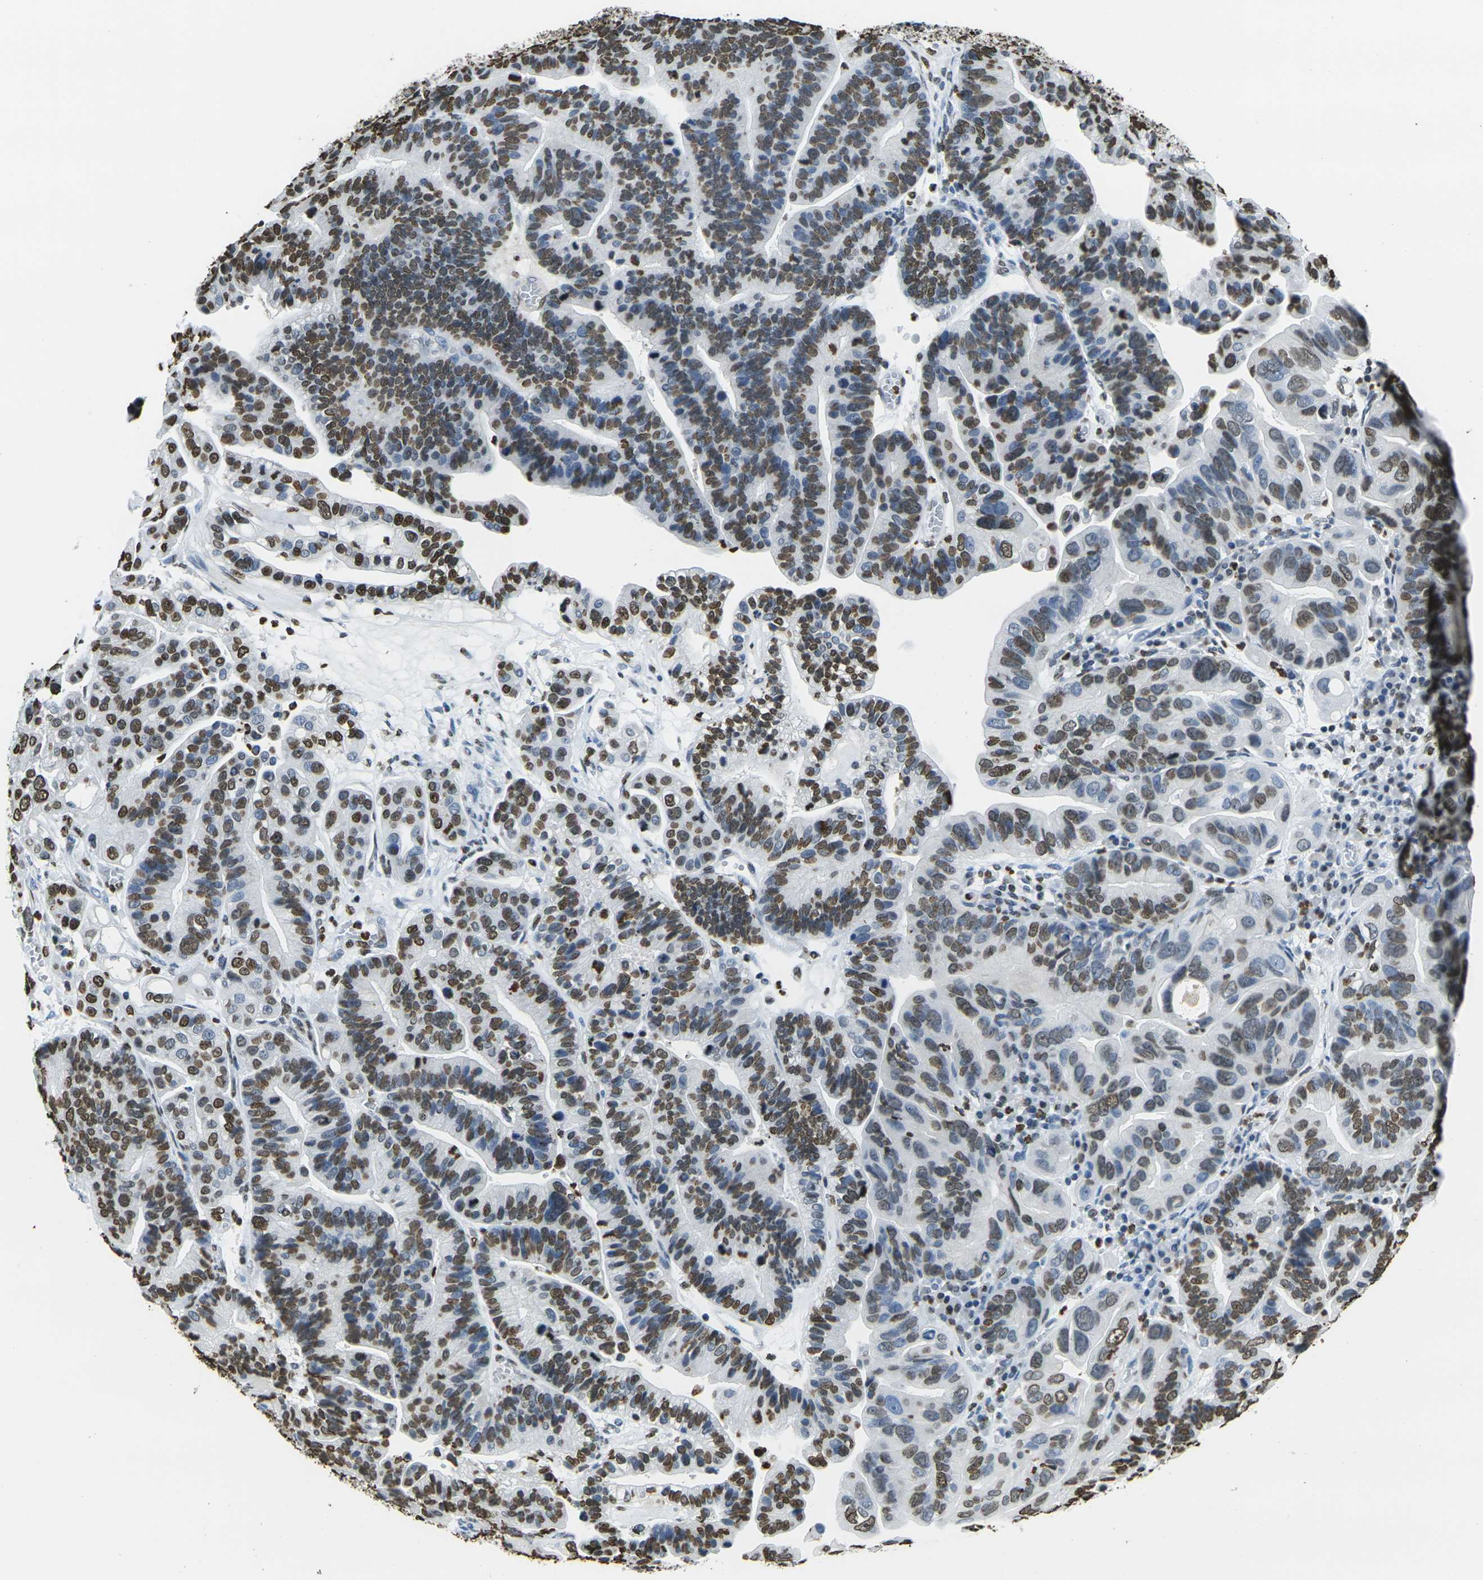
{"staining": {"intensity": "strong", "quantity": "25%-75%", "location": "nuclear"}, "tissue": "ovarian cancer", "cell_type": "Tumor cells", "image_type": "cancer", "snomed": [{"axis": "morphology", "description": "Cystadenocarcinoma, serous, NOS"}, {"axis": "topography", "description": "Ovary"}], "caption": "IHC photomicrograph of neoplastic tissue: human ovarian cancer stained using IHC exhibits high levels of strong protein expression localized specifically in the nuclear of tumor cells, appearing as a nuclear brown color.", "gene": "DRAXIN", "patient": {"sex": "female", "age": 56}}